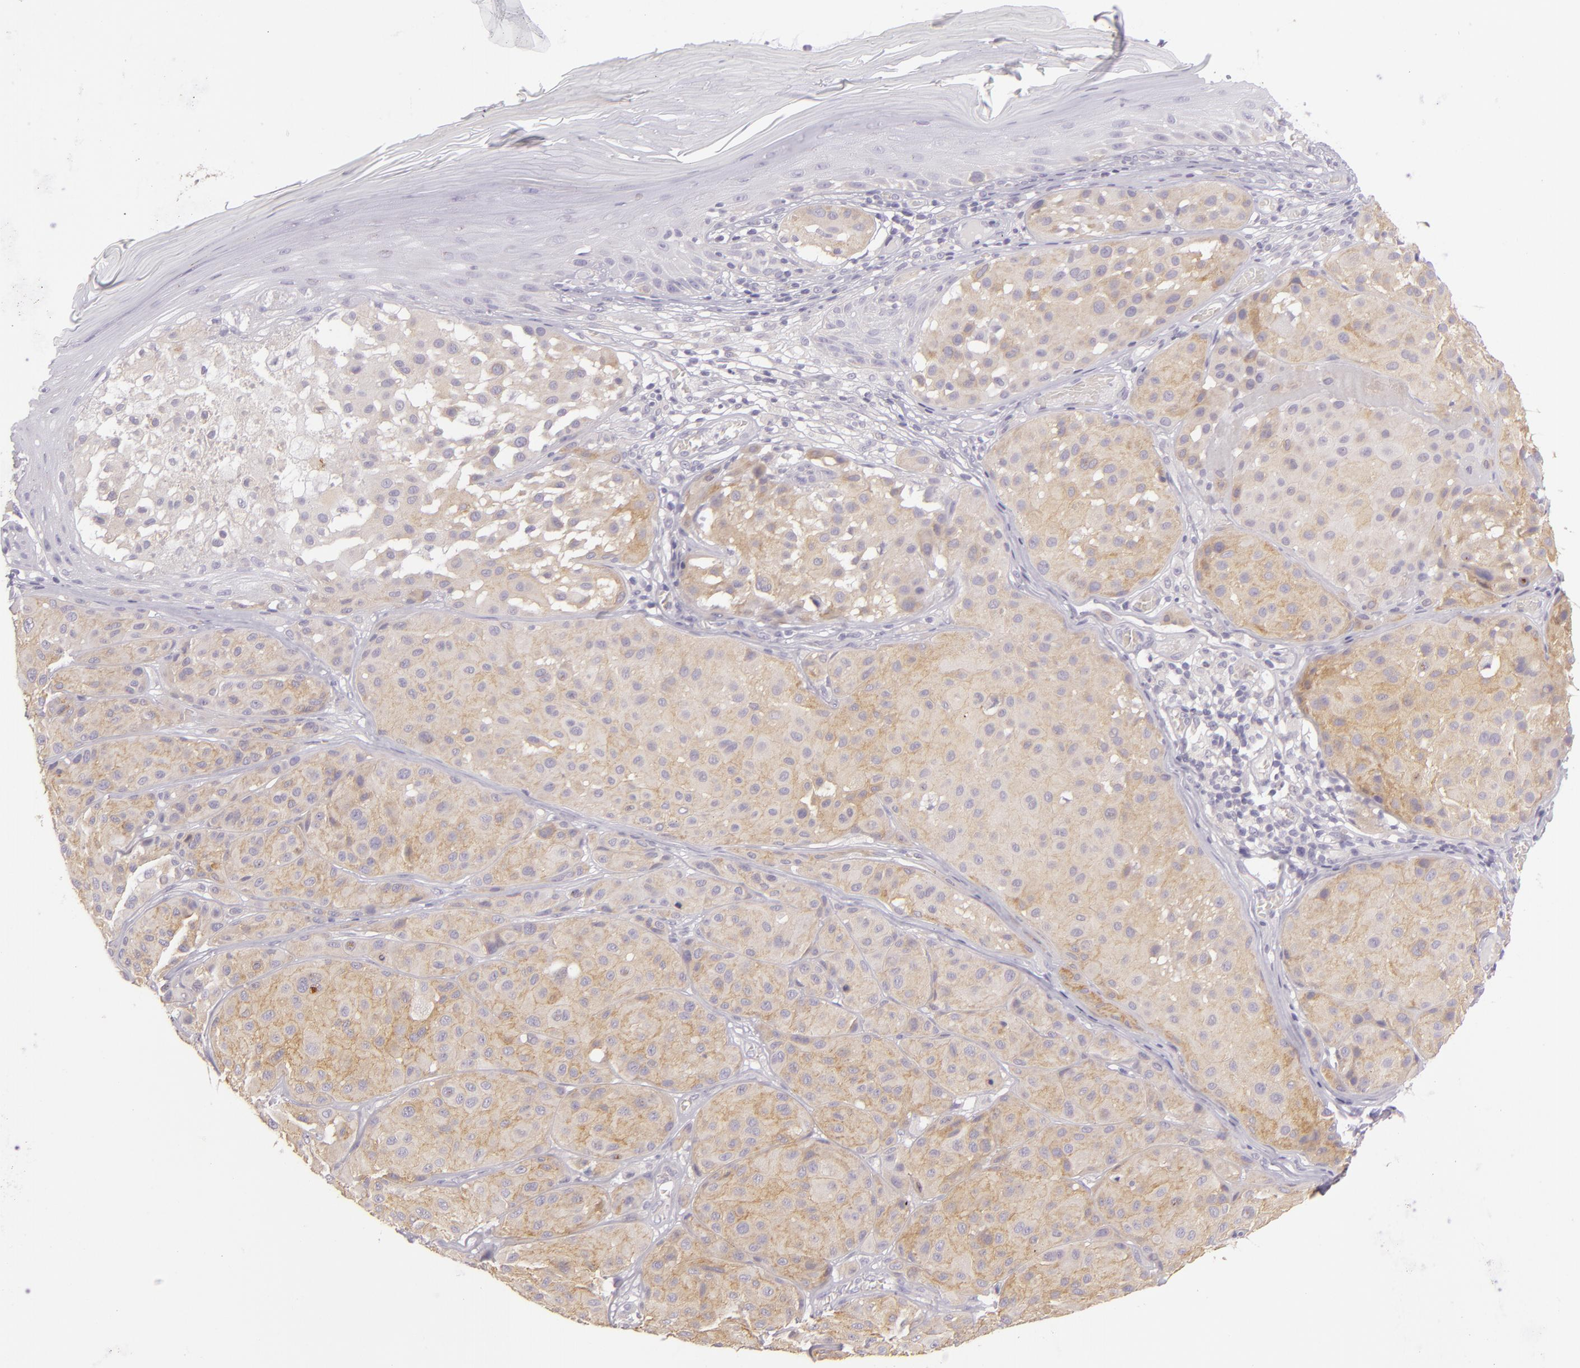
{"staining": {"intensity": "weak", "quantity": ">75%", "location": "cytoplasmic/membranous"}, "tissue": "melanoma", "cell_type": "Tumor cells", "image_type": "cancer", "snomed": [{"axis": "morphology", "description": "Malignant melanoma, NOS"}, {"axis": "topography", "description": "Skin"}], "caption": "This photomicrograph reveals immunohistochemistry staining of melanoma, with low weak cytoplasmic/membranous expression in about >75% of tumor cells.", "gene": "ZC3H7B", "patient": {"sex": "male", "age": 36}}